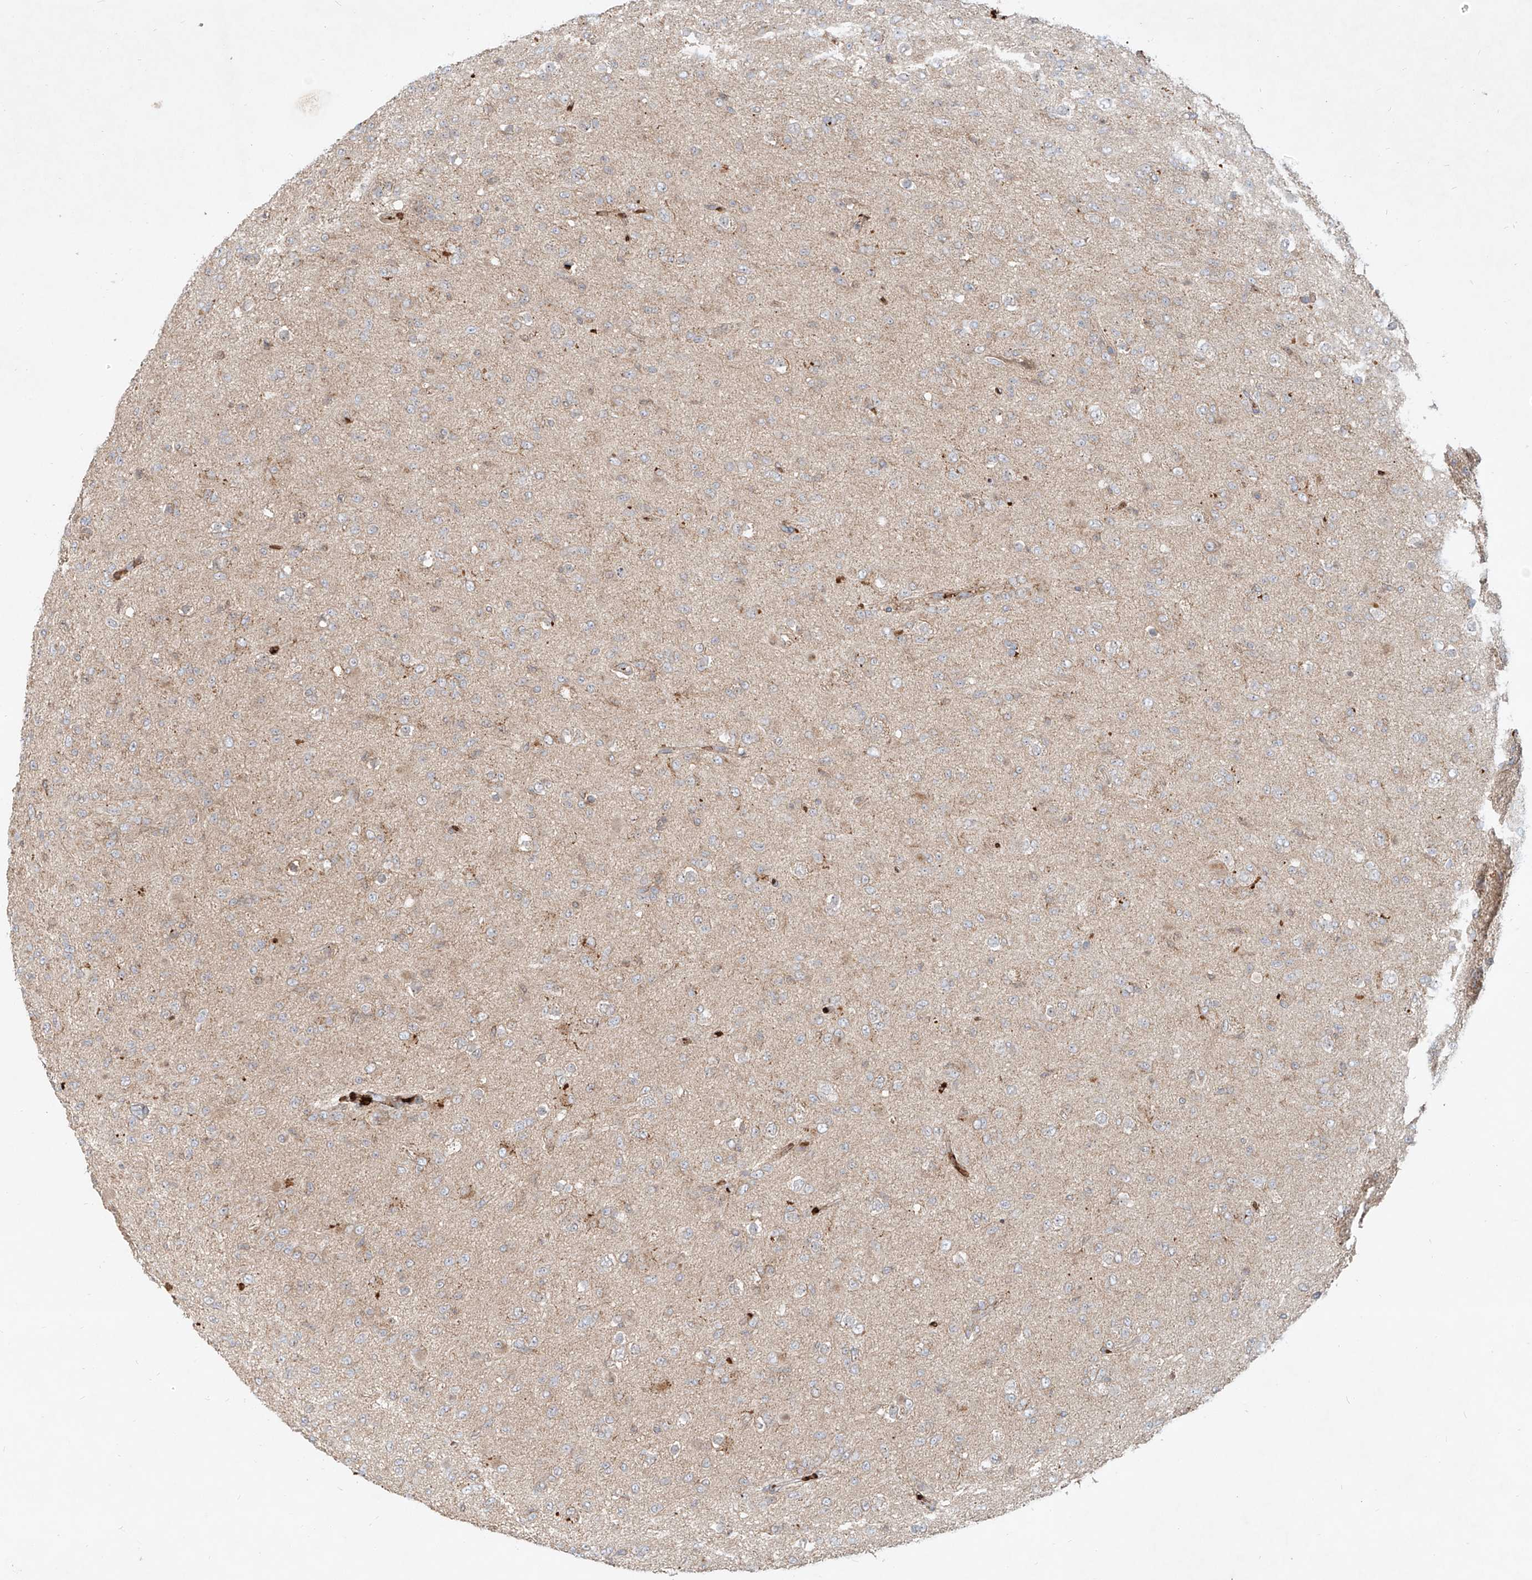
{"staining": {"intensity": "negative", "quantity": "none", "location": "none"}, "tissue": "glioma", "cell_type": "Tumor cells", "image_type": "cancer", "snomed": [{"axis": "morphology", "description": "Glioma, malignant, Low grade"}, {"axis": "topography", "description": "Brain"}], "caption": "IHC photomicrograph of neoplastic tissue: glioma stained with DAB (3,3'-diaminobenzidine) shows no significant protein positivity in tumor cells.", "gene": "FGD2", "patient": {"sex": "male", "age": 65}}